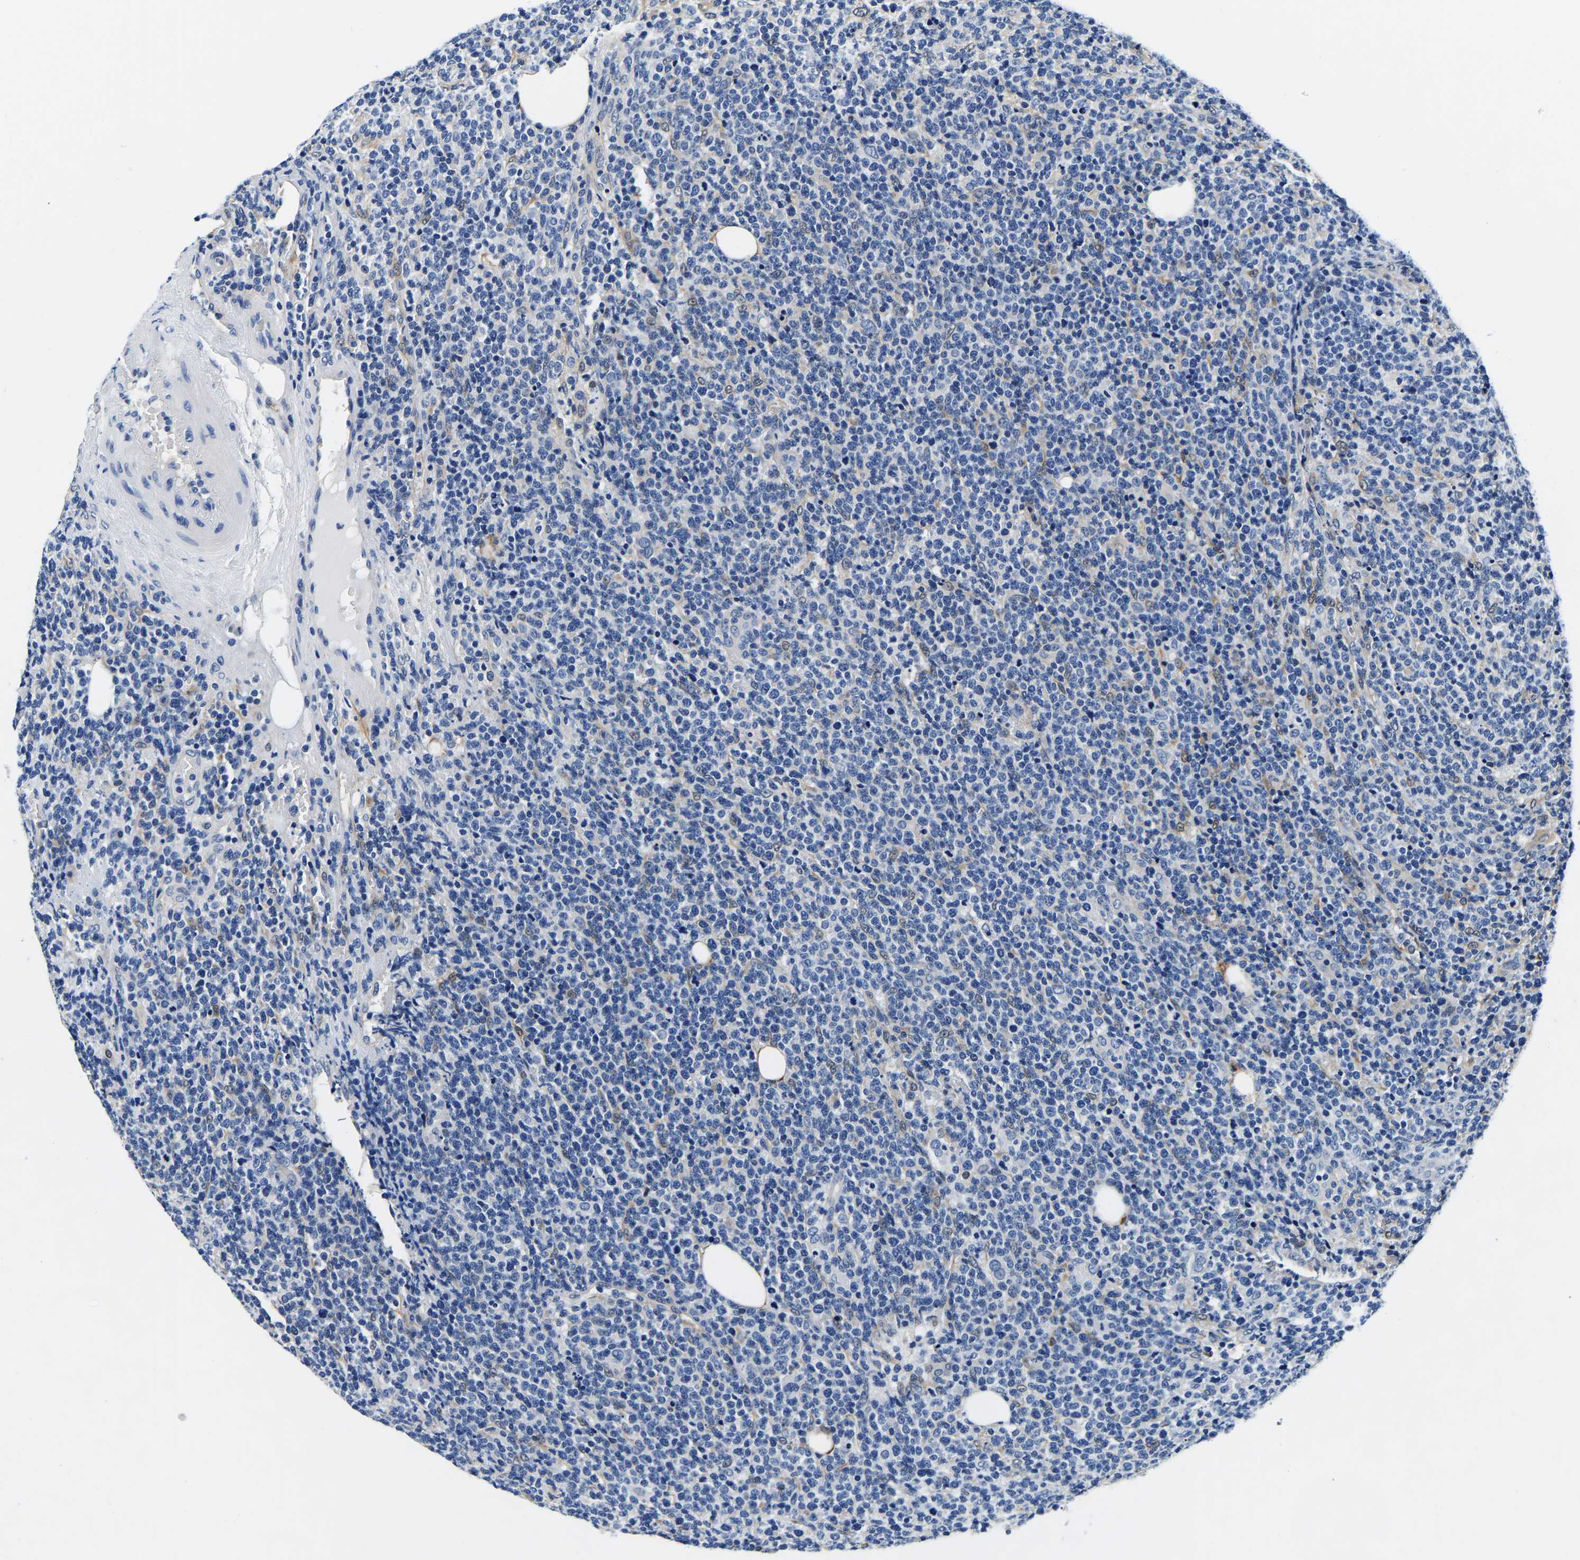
{"staining": {"intensity": "negative", "quantity": "none", "location": "none"}, "tissue": "lymphoma", "cell_type": "Tumor cells", "image_type": "cancer", "snomed": [{"axis": "morphology", "description": "Malignant lymphoma, non-Hodgkin's type, High grade"}, {"axis": "topography", "description": "Lymph node"}], "caption": "An immunohistochemistry photomicrograph of lymphoma is shown. There is no staining in tumor cells of lymphoma.", "gene": "ACO1", "patient": {"sex": "male", "age": 61}}